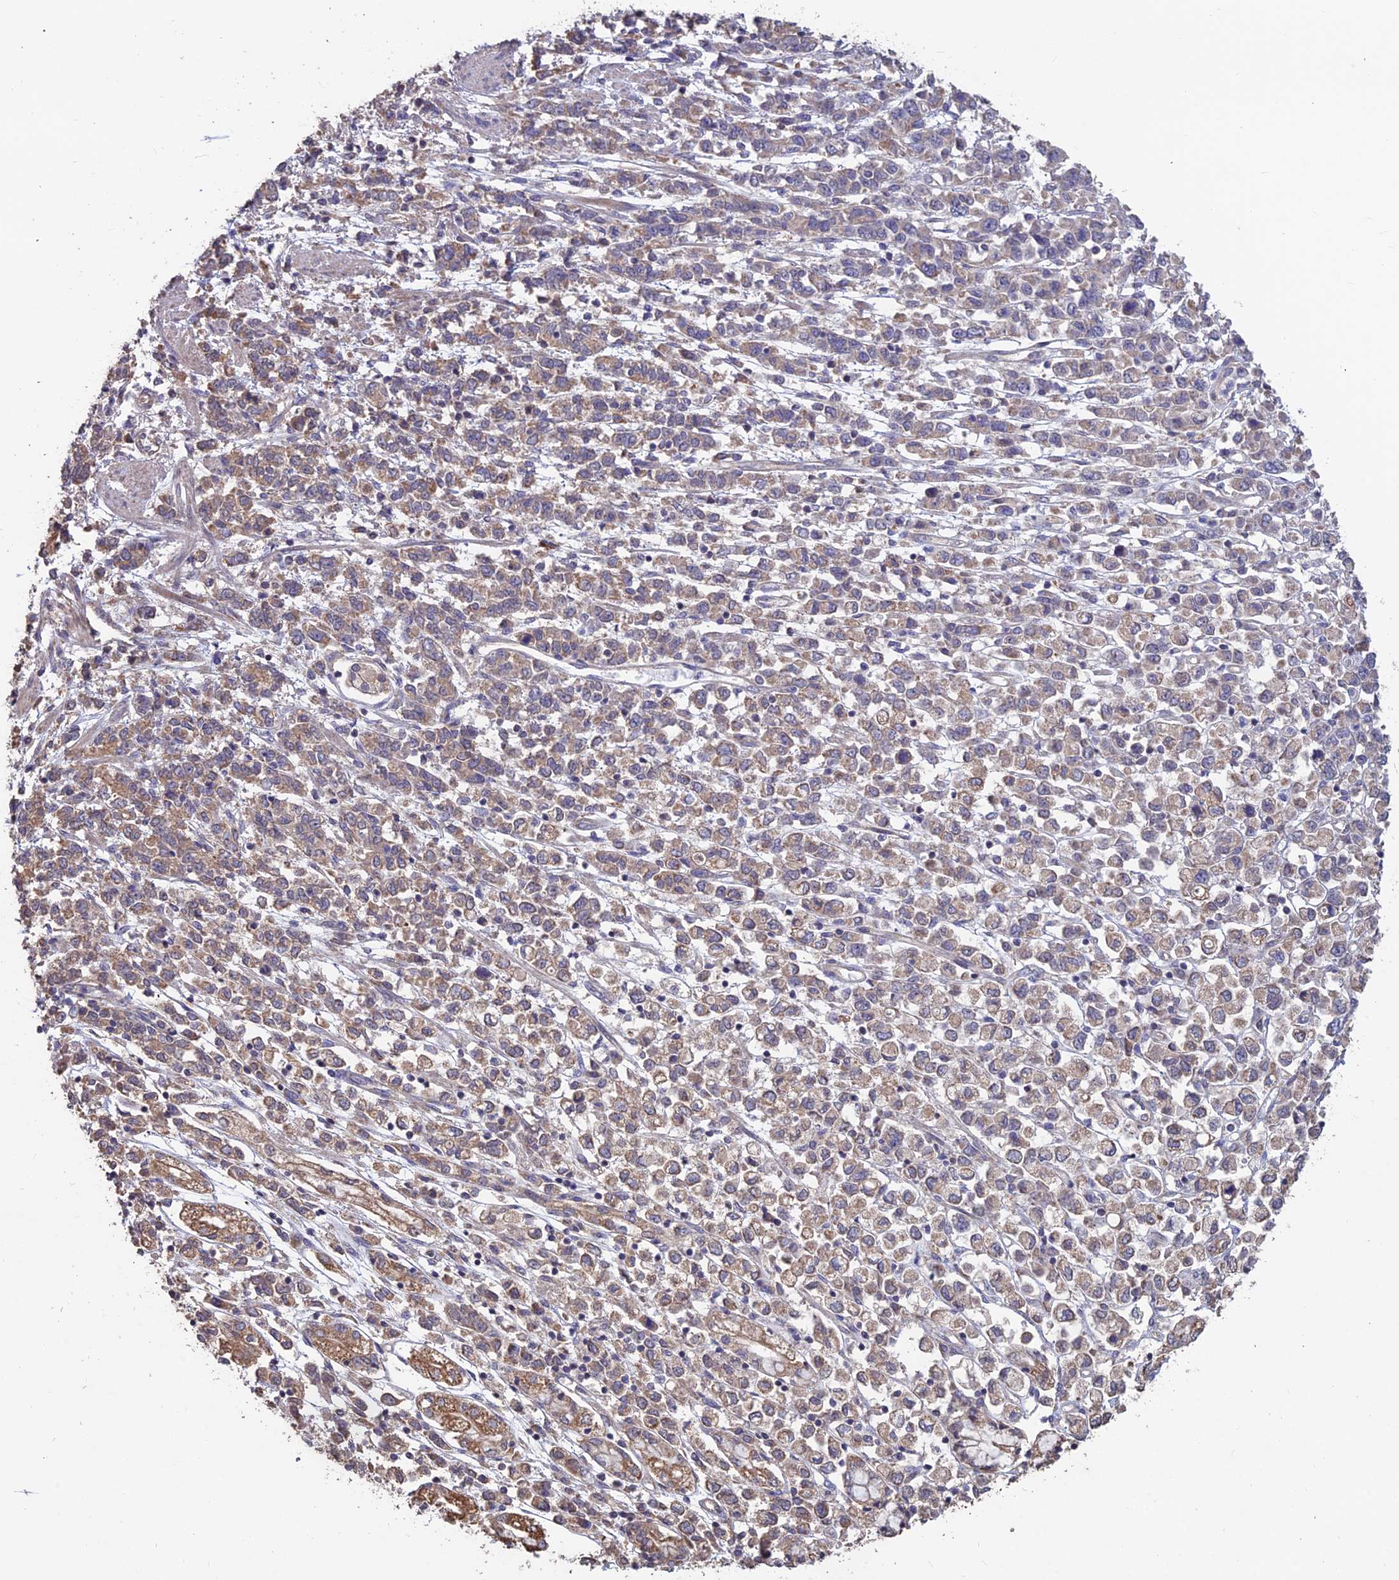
{"staining": {"intensity": "weak", "quantity": ">75%", "location": "cytoplasmic/membranous"}, "tissue": "stomach cancer", "cell_type": "Tumor cells", "image_type": "cancer", "snomed": [{"axis": "morphology", "description": "Adenocarcinoma, NOS"}, {"axis": "topography", "description": "Stomach"}], "caption": "Protein staining shows weak cytoplasmic/membranous positivity in approximately >75% of tumor cells in stomach cancer (adenocarcinoma). (IHC, brightfield microscopy, high magnification).", "gene": "SHISA5", "patient": {"sex": "female", "age": 76}}